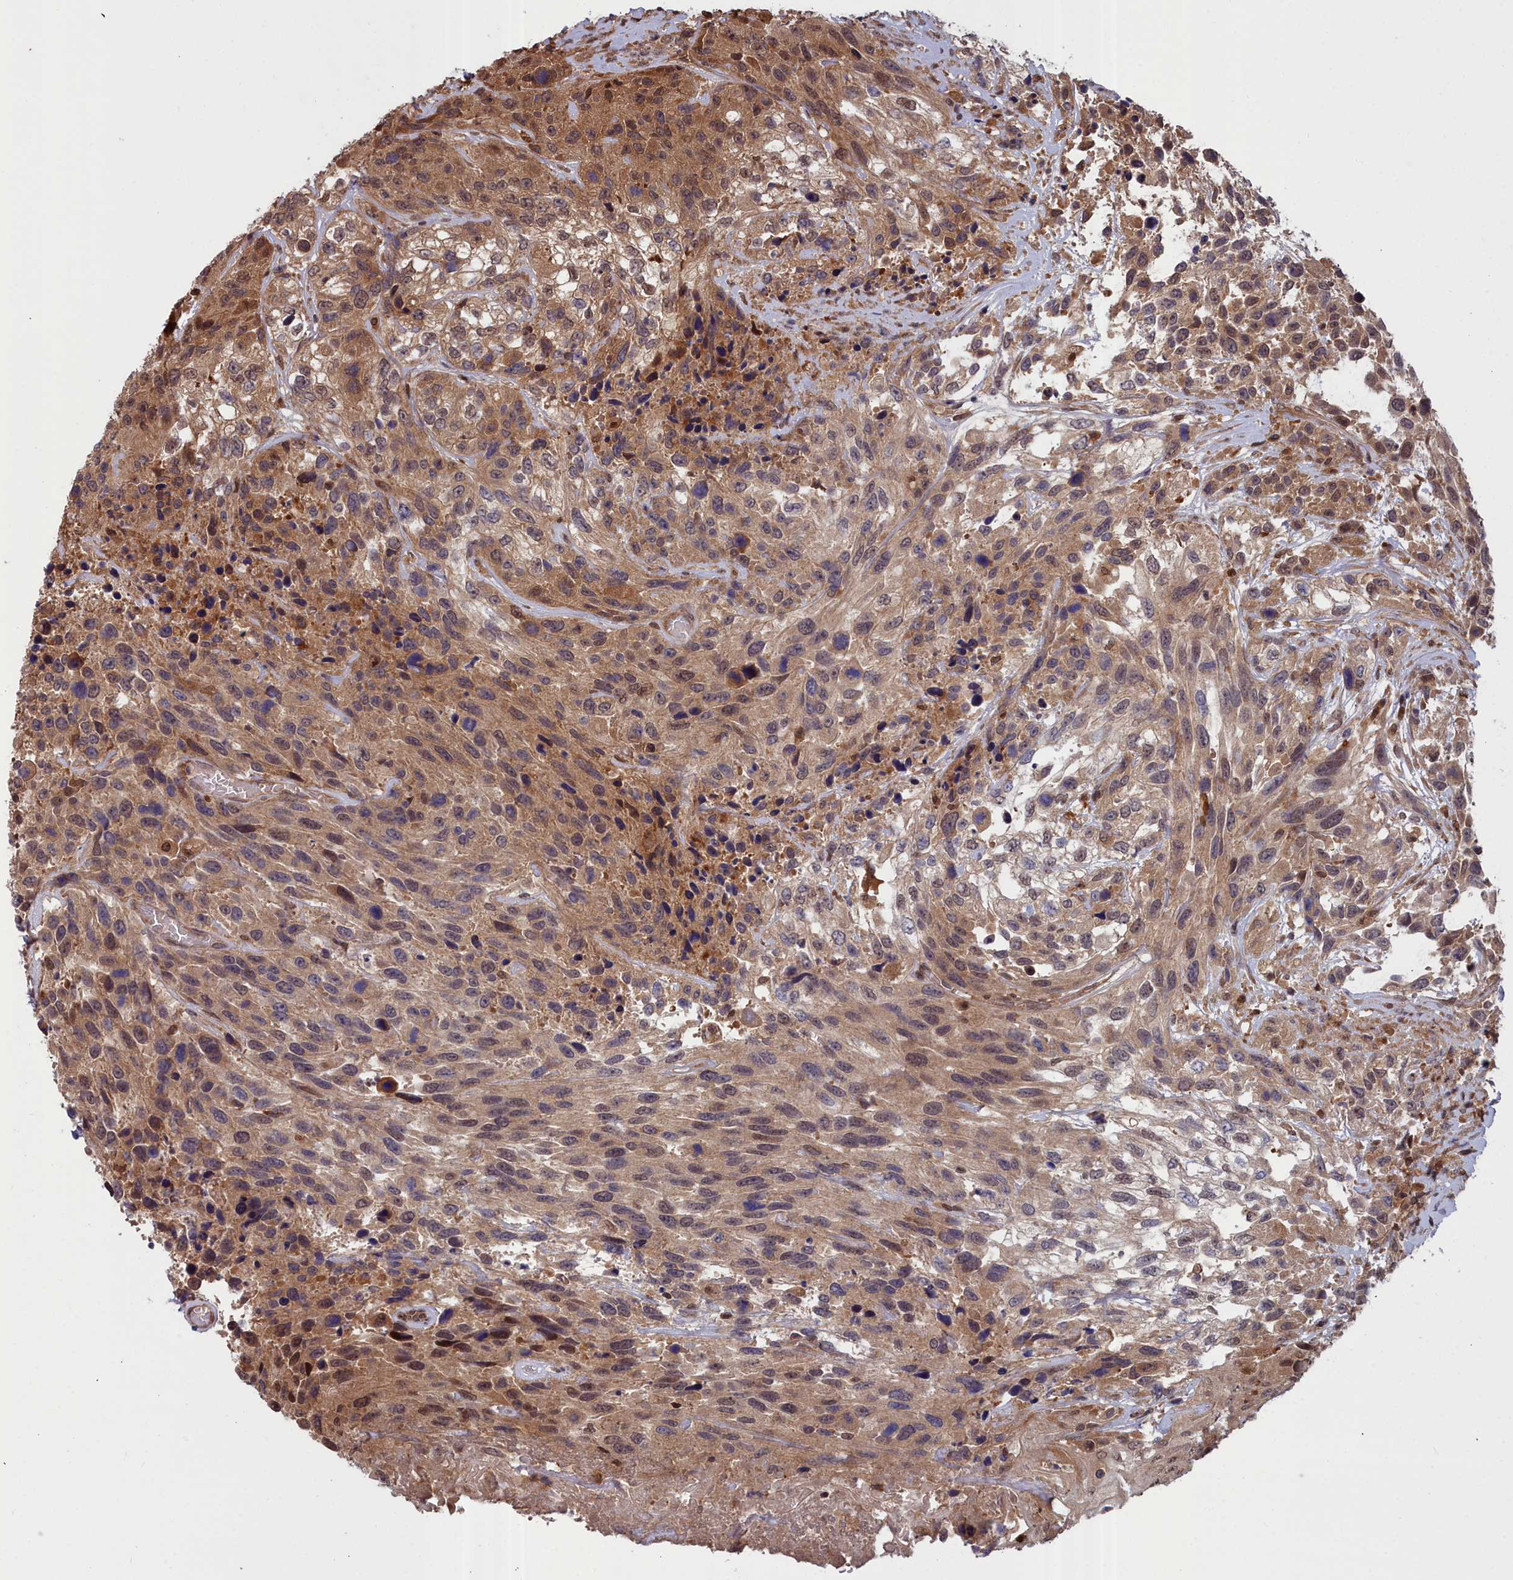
{"staining": {"intensity": "moderate", "quantity": ">75%", "location": "cytoplasmic/membranous,nuclear"}, "tissue": "urothelial cancer", "cell_type": "Tumor cells", "image_type": "cancer", "snomed": [{"axis": "morphology", "description": "Urothelial carcinoma, High grade"}, {"axis": "topography", "description": "Urinary bladder"}], "caption": "Immunohistochemistry of urothelial carcinoma (high-grade) reveals medium levels of moderate cytoplasmic/membranous and nuclear staining in approximately >75% of tumor cells.", "gene": "GFRA2", "patient": {"sex": "female", "age": 70}}